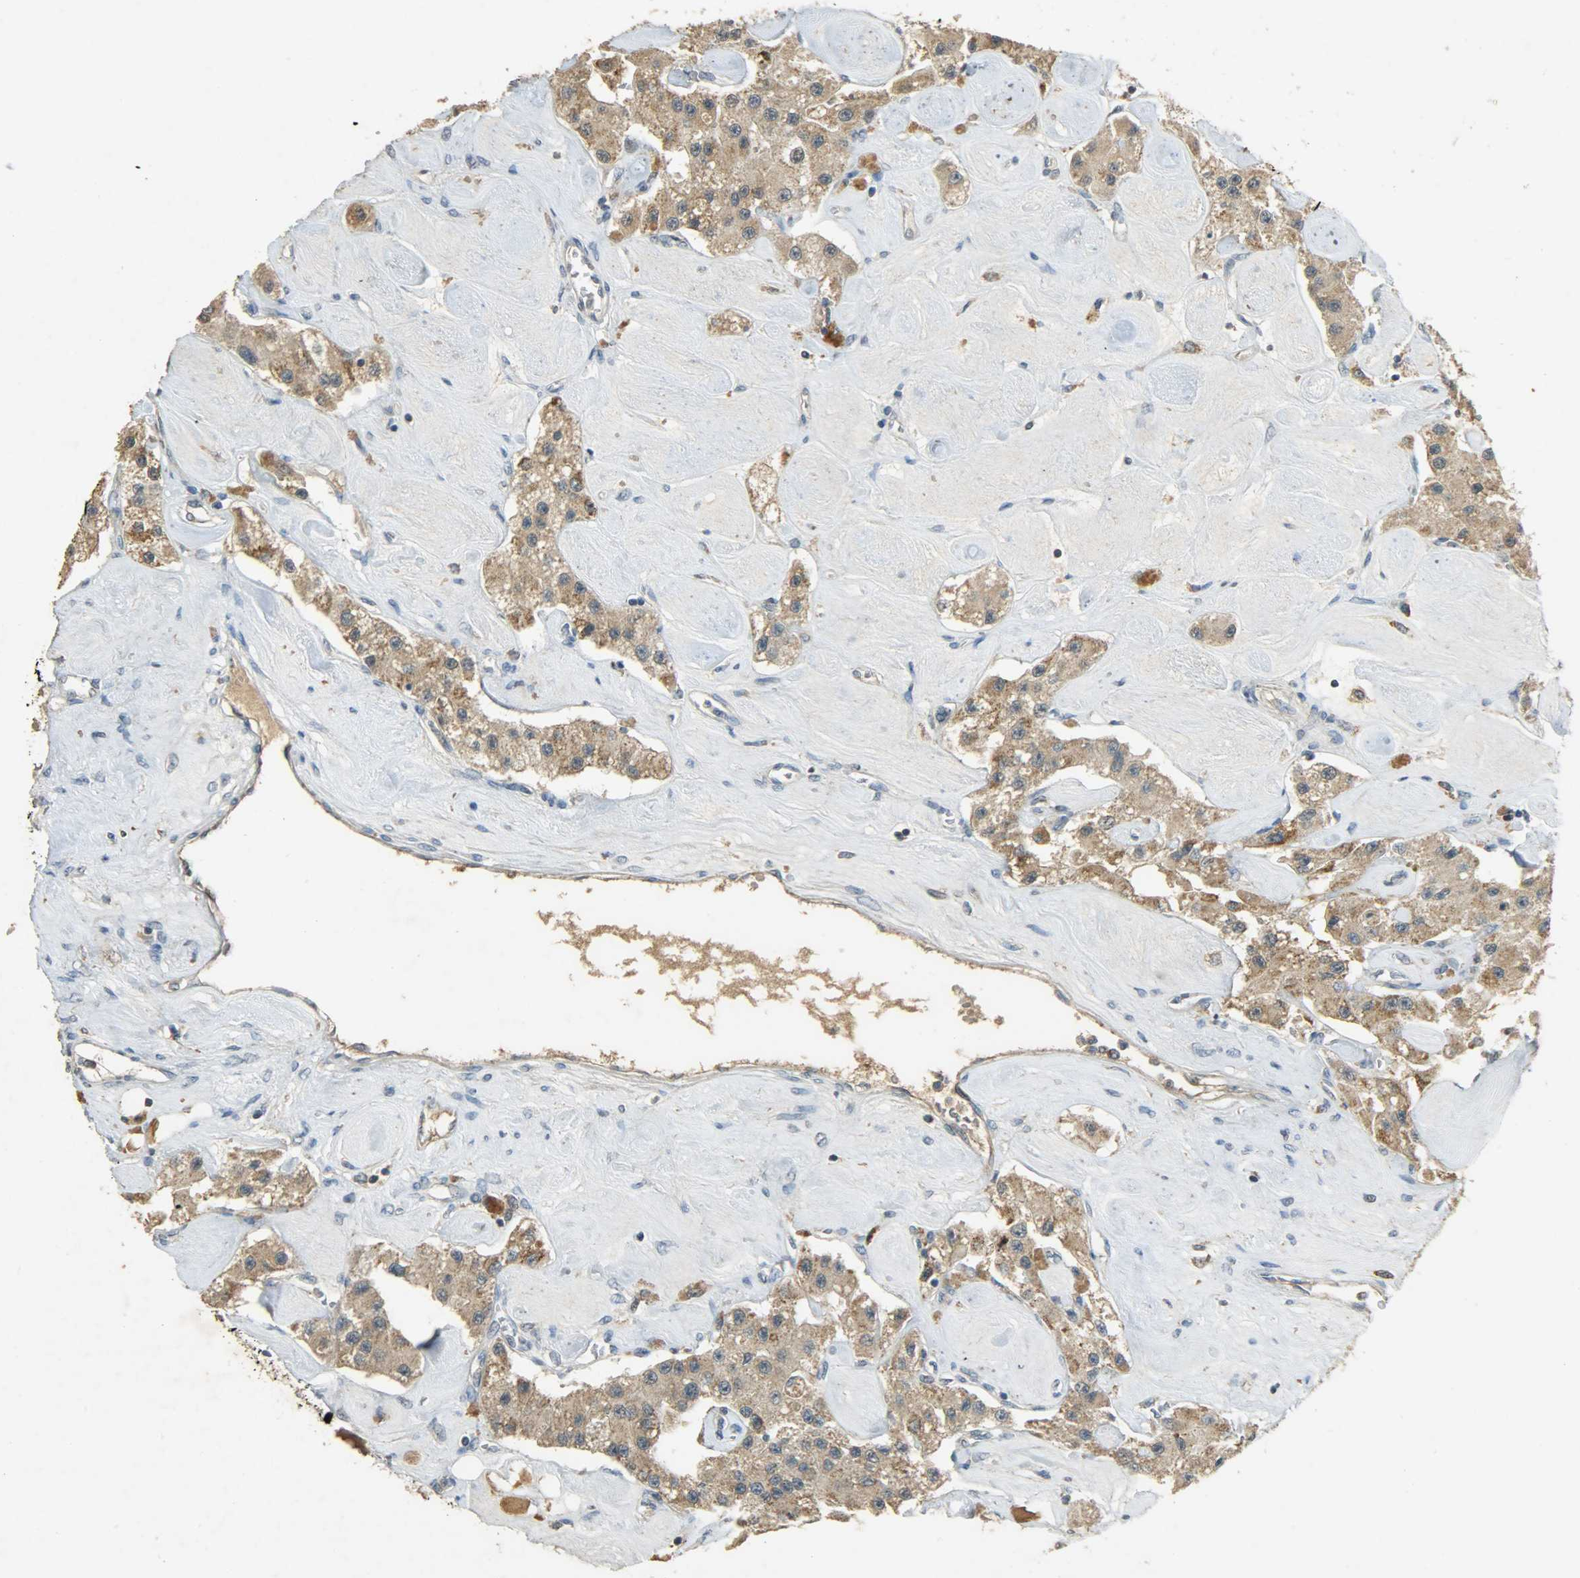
{"staining": {"intensity": "moderate", "quantity": ">75%", "location": "cytoplasmic/membranous"}, "tissue": "carcinoid", "cell_type": "Tumor cells", "image_type": "cancer", "snomed": [{"axis": "morphology", "description": "Carcinoid, malignant, NOS"}, {"axis": "topography", "description": "Pancreas"}], "caption": "Malignant carcinoid tissue shows moderate cytoplasmic/membranous staining in about >75% of tumor cells", "gene": "HDHD5", "patient": {"sex": "male", "age": 41}}